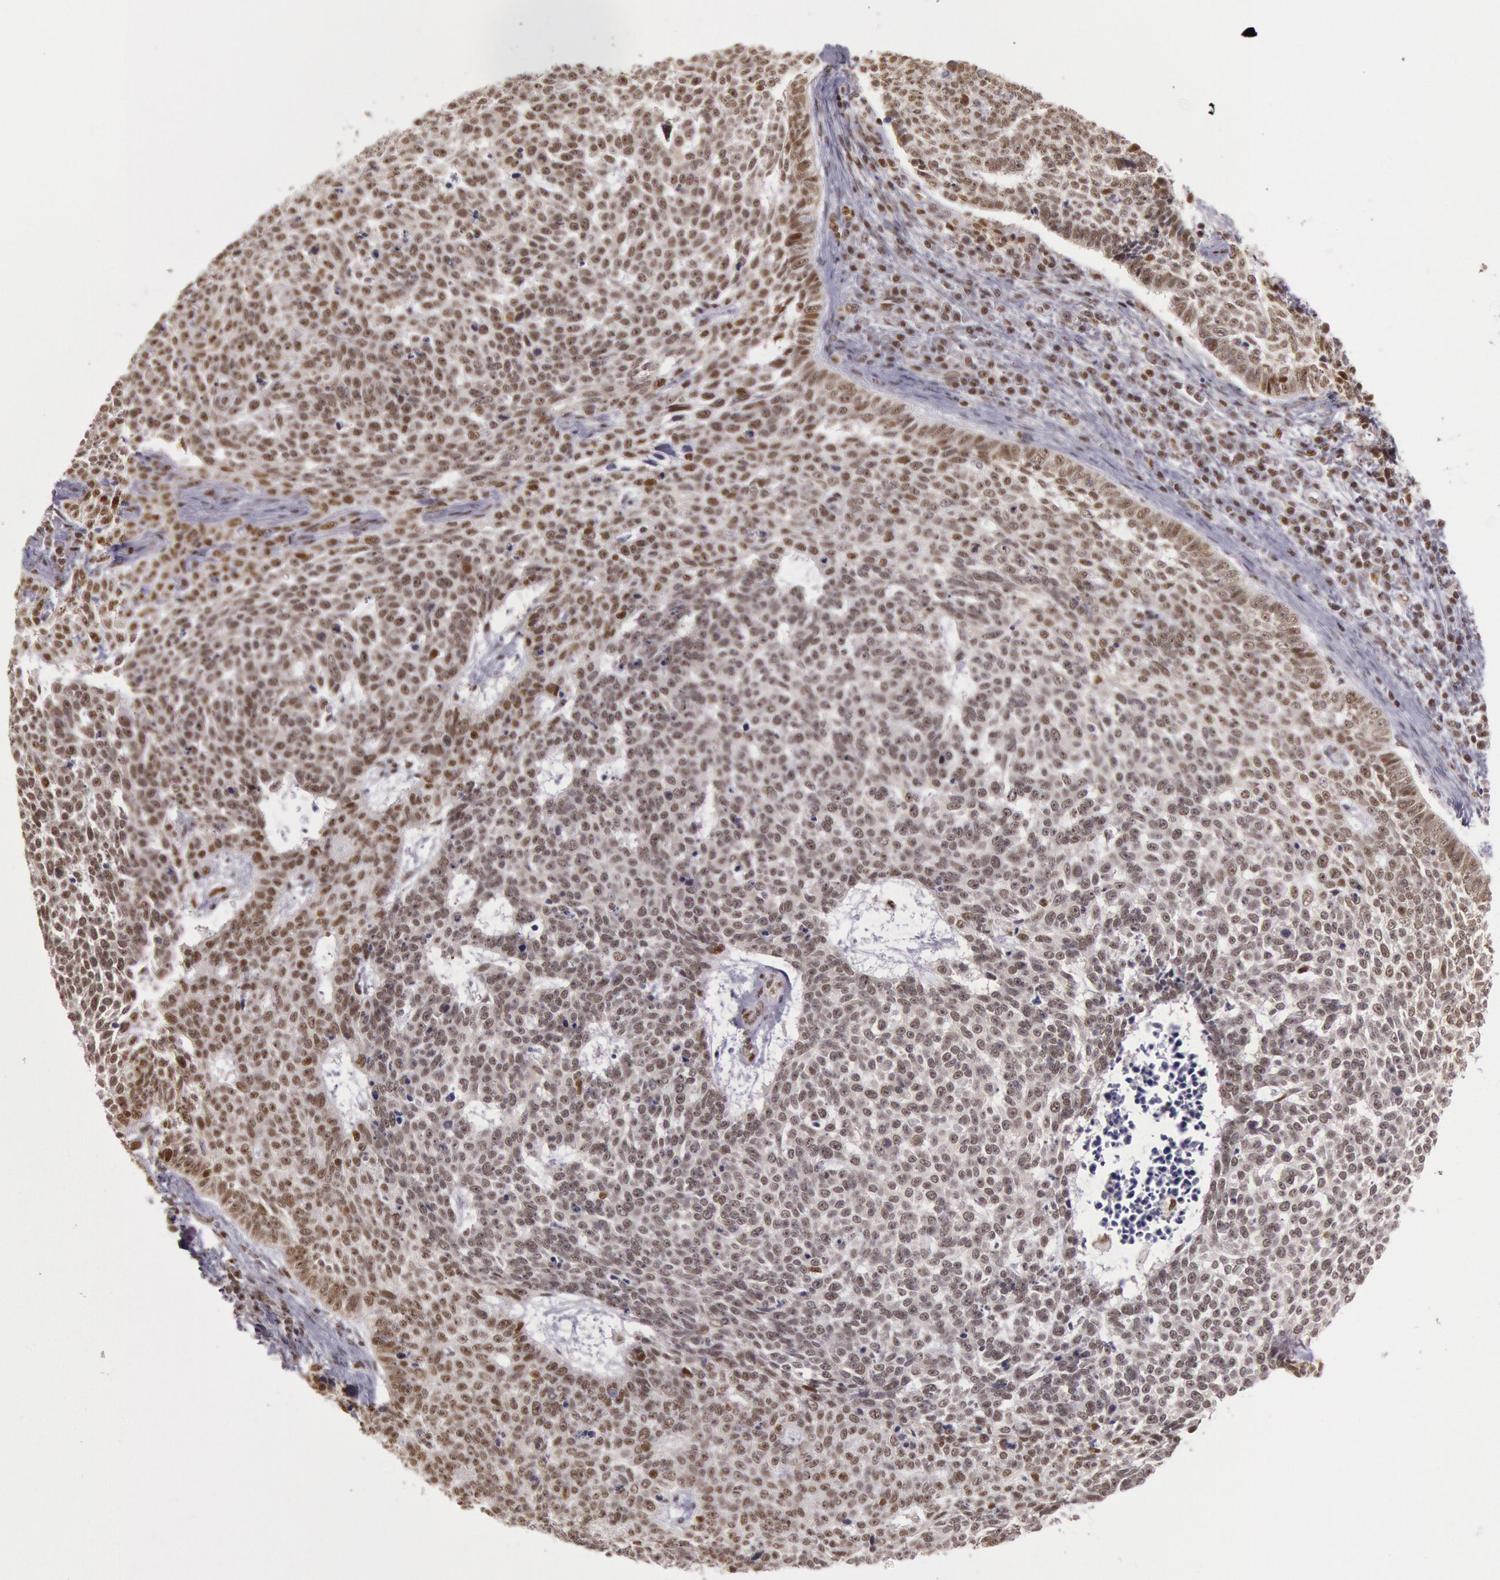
{"staining": {"intensity": "strong", "quantity": ">75%", "location": "nuclear"}, "tissue": "skin cancer", "cell_type": "Tumor cells", "image_type": "cancer", "snomed": [{"axis": "morphology", "description": "Basal cell carcinoma"}, {"axis": "topography", "description": "Skin"}], "caption": "Human basal cell carcinoma (skin) stained with a protein marker exhibits strong staining in tumor cells.", "gene": "ESS2", "patient": {"sex": "female", "age": 89}}